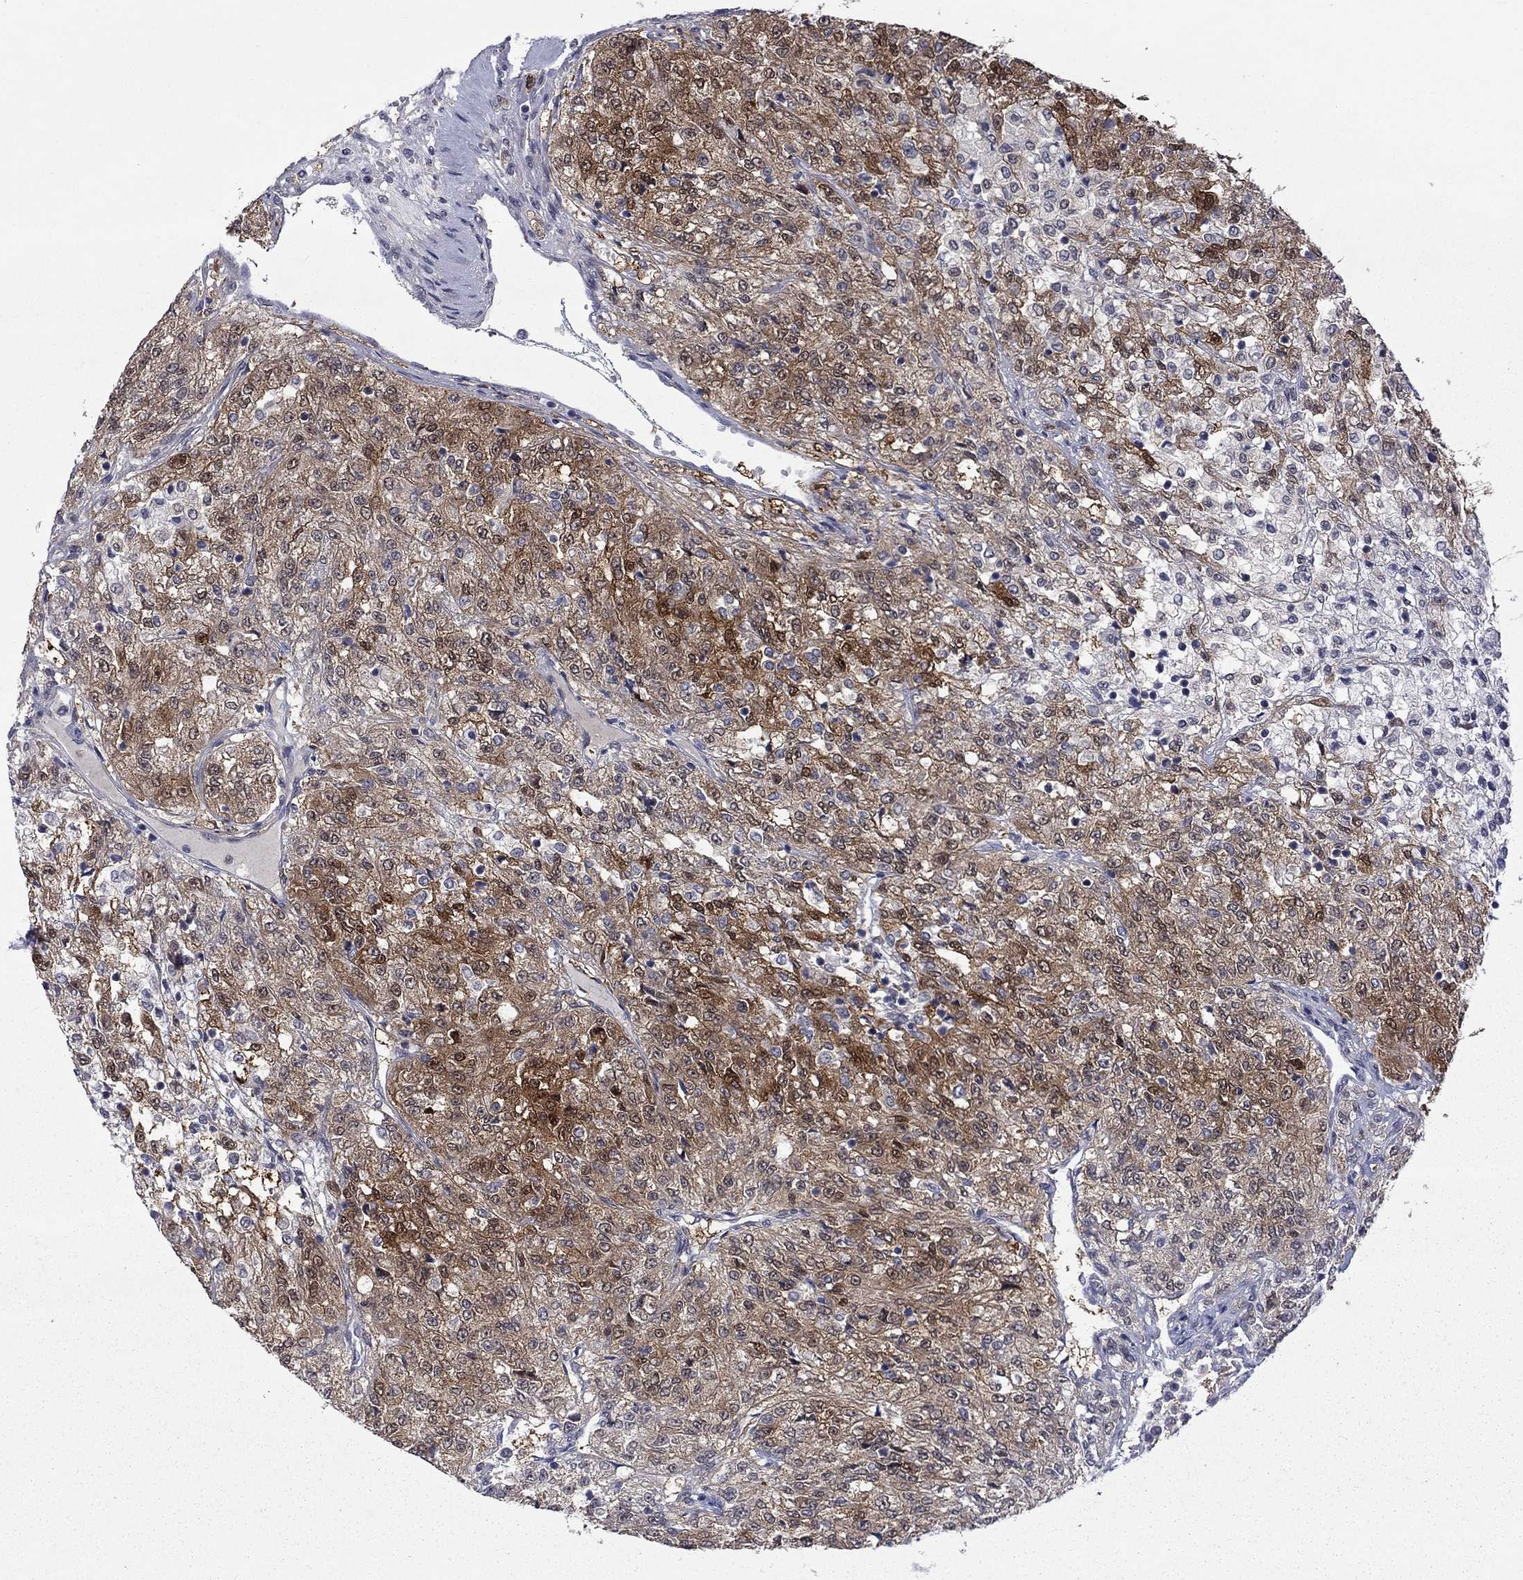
{"staining": {"intensity": "strong", "quantity": "25%-75%", "location": "cytoplasmic/membranous,nuclear"}, "tissue": "renal cancer", "cell_type": "Tumor cells", "image_type": "cancer", "snomed": [{"axis": "morphology", "description": "Adenocarcinoma, NOS"}, {"axis": "topography", "description": "Kidney"}], "caption": "Renal adenocarcinoma stained with DAB immunohistochemistry demonstrates high levels of strong cytoplasmic/membranous and nuclear positivity in about 25%-75% of tumor cells.", "gene": "CBR1", "patient": {"sex": "female", "age": 63}}